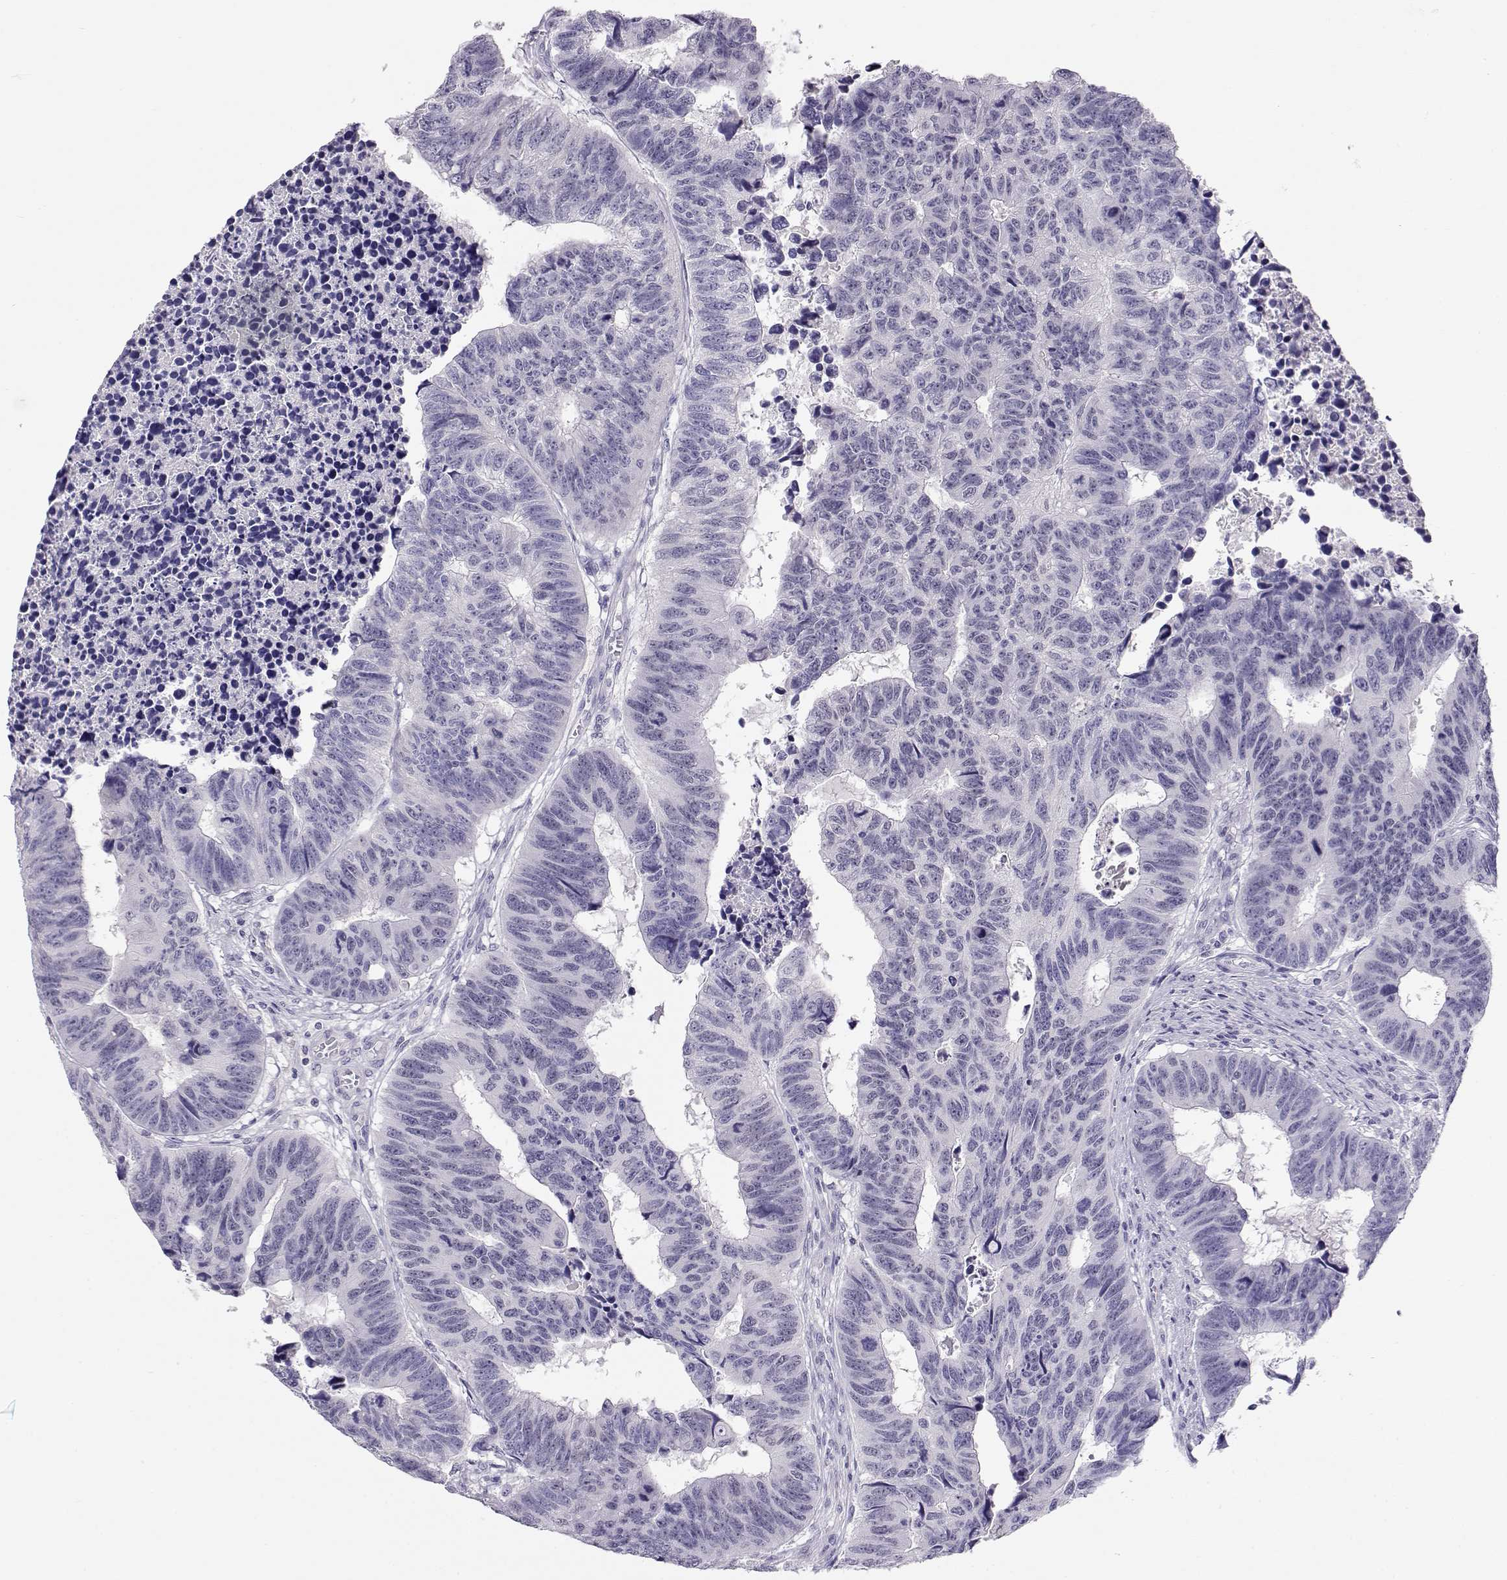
{"staining": {"intensity": "negative", "quantity": "none", "location": "none"}, "tissue": "colorectal cancer", "cell_type": "Tumor cells", "image_type": "cancer", "snomed": [{"axis": "morphology", "description": "Adenocarcinoma, NOS"}, {"axis": "topography", "description": "Rectum"}], "caption": "Immunohistochemical staining of human adenocarcinoma (colorectal) displays no significant positivity in tumor cells.", "gene": "OPN5", "patient": {"sex": "female", "age": 85}}